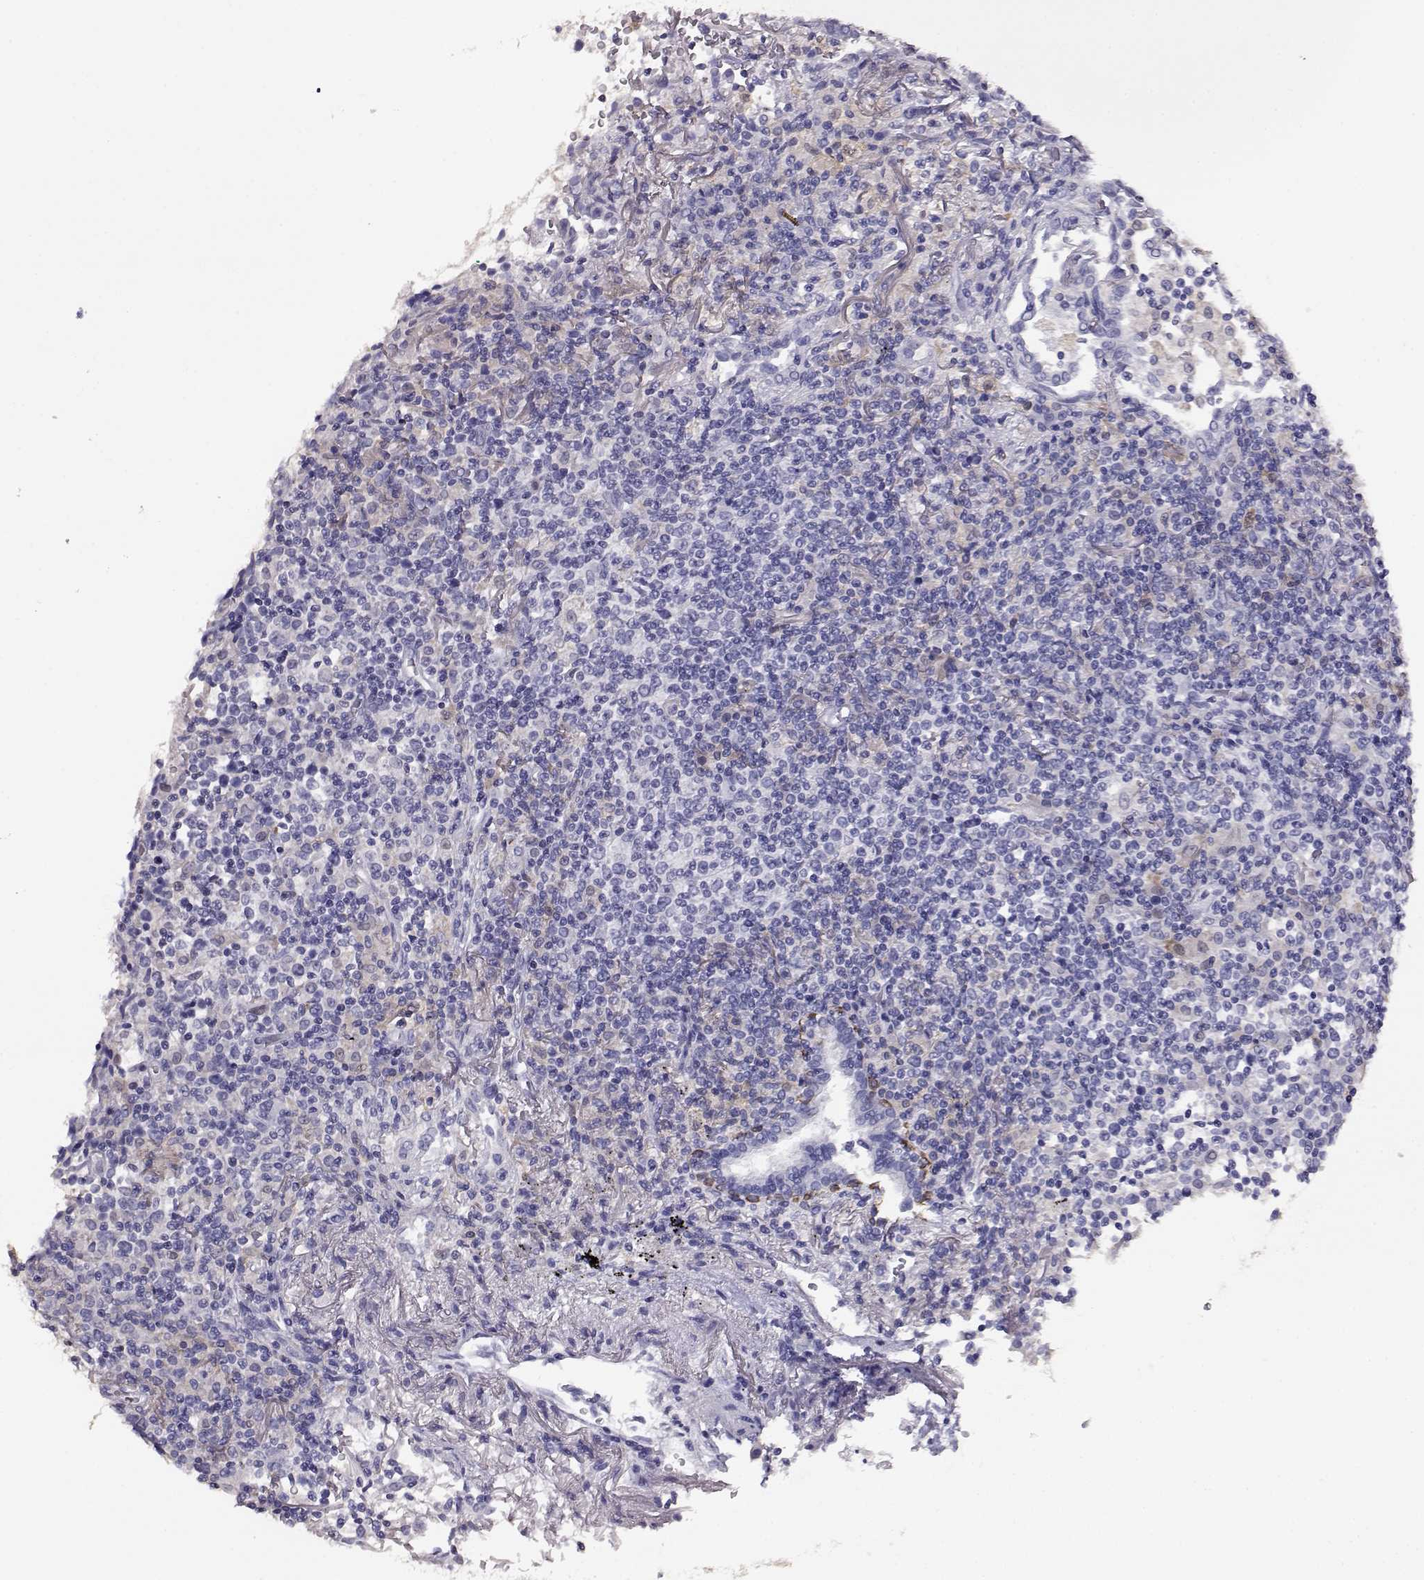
{"staining": {"intensity": "negative", "quantity": "none", "location": "none"}, "tissue": "lymphoma", "cell_type": "Tumor cells", "image_type": "cancer", "snomed": [{"axis": "morphology", "description": "Malignant lymphoma, non-Hodgkin's type, High grade"}, {"axis": "topography", "description": "Lung"}], "caption": "IHC of human high-grade malignant lymphoma, non-Hodgkin's type shows no positivity in tumor cells.", "gene": "AKR1B1", "patient": {"sex": "male", "age": 79}}